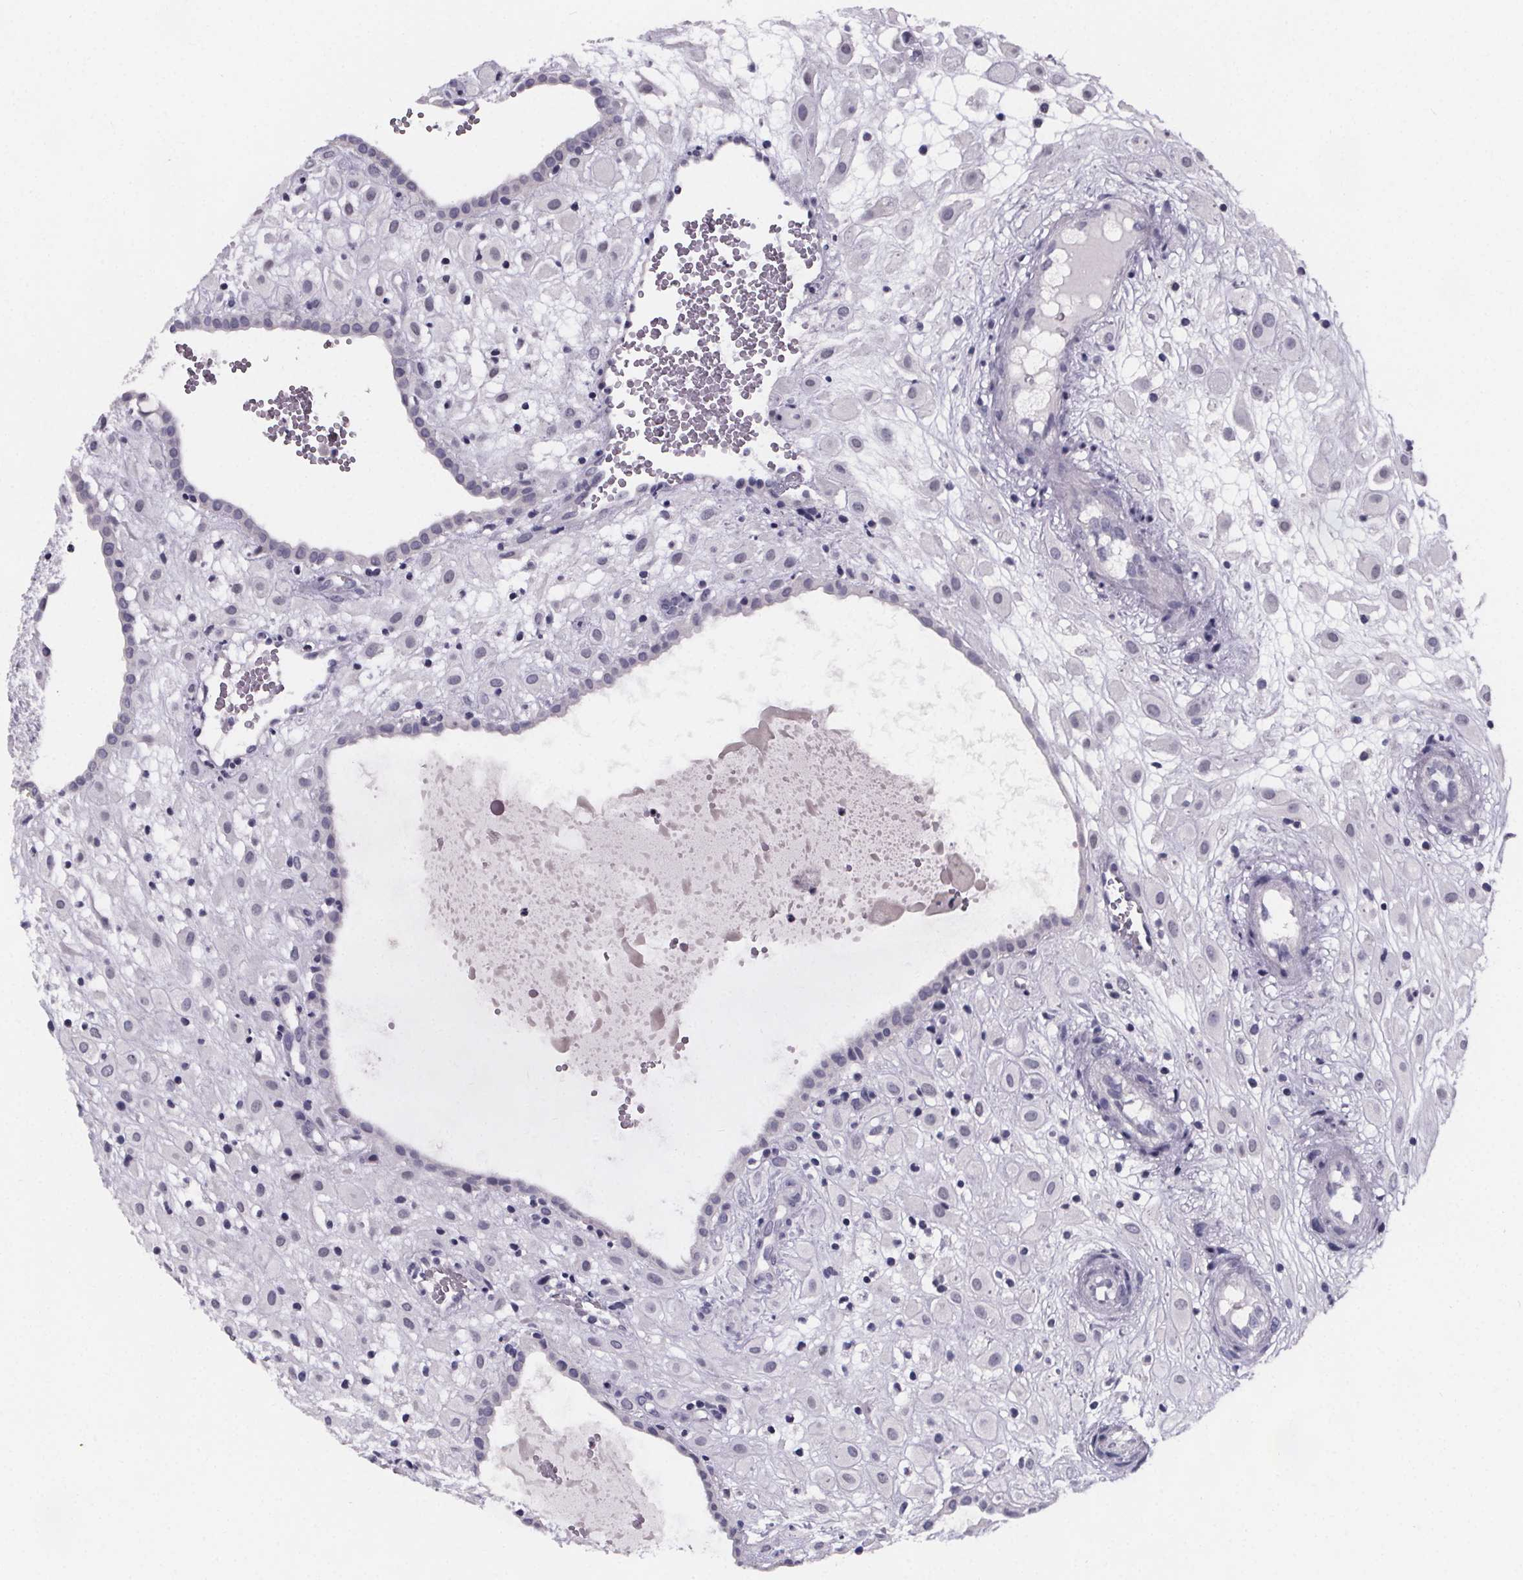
{"staining": {"intensity": "negative", "quantity": "none", "location": "none"}, "tissue": "placenta", "cell_type": "Decidual cells", "image_type": "normal", "snomed": [{"axis": "morphology", "description": "Normal tissue, NOS"}, {"axis": "topography", "description": "Placenta"}], "caption": "This is a photomicrograph of immunohistochemistry (IHC) staining of normal placenta, which shows no staining in decidual cells. The staining is performed using DAB brown chromogen with nuclei counter-stained in using hematoxylin.", "gene": "PAH", "patient": {"sex": "female", "age": 24}}